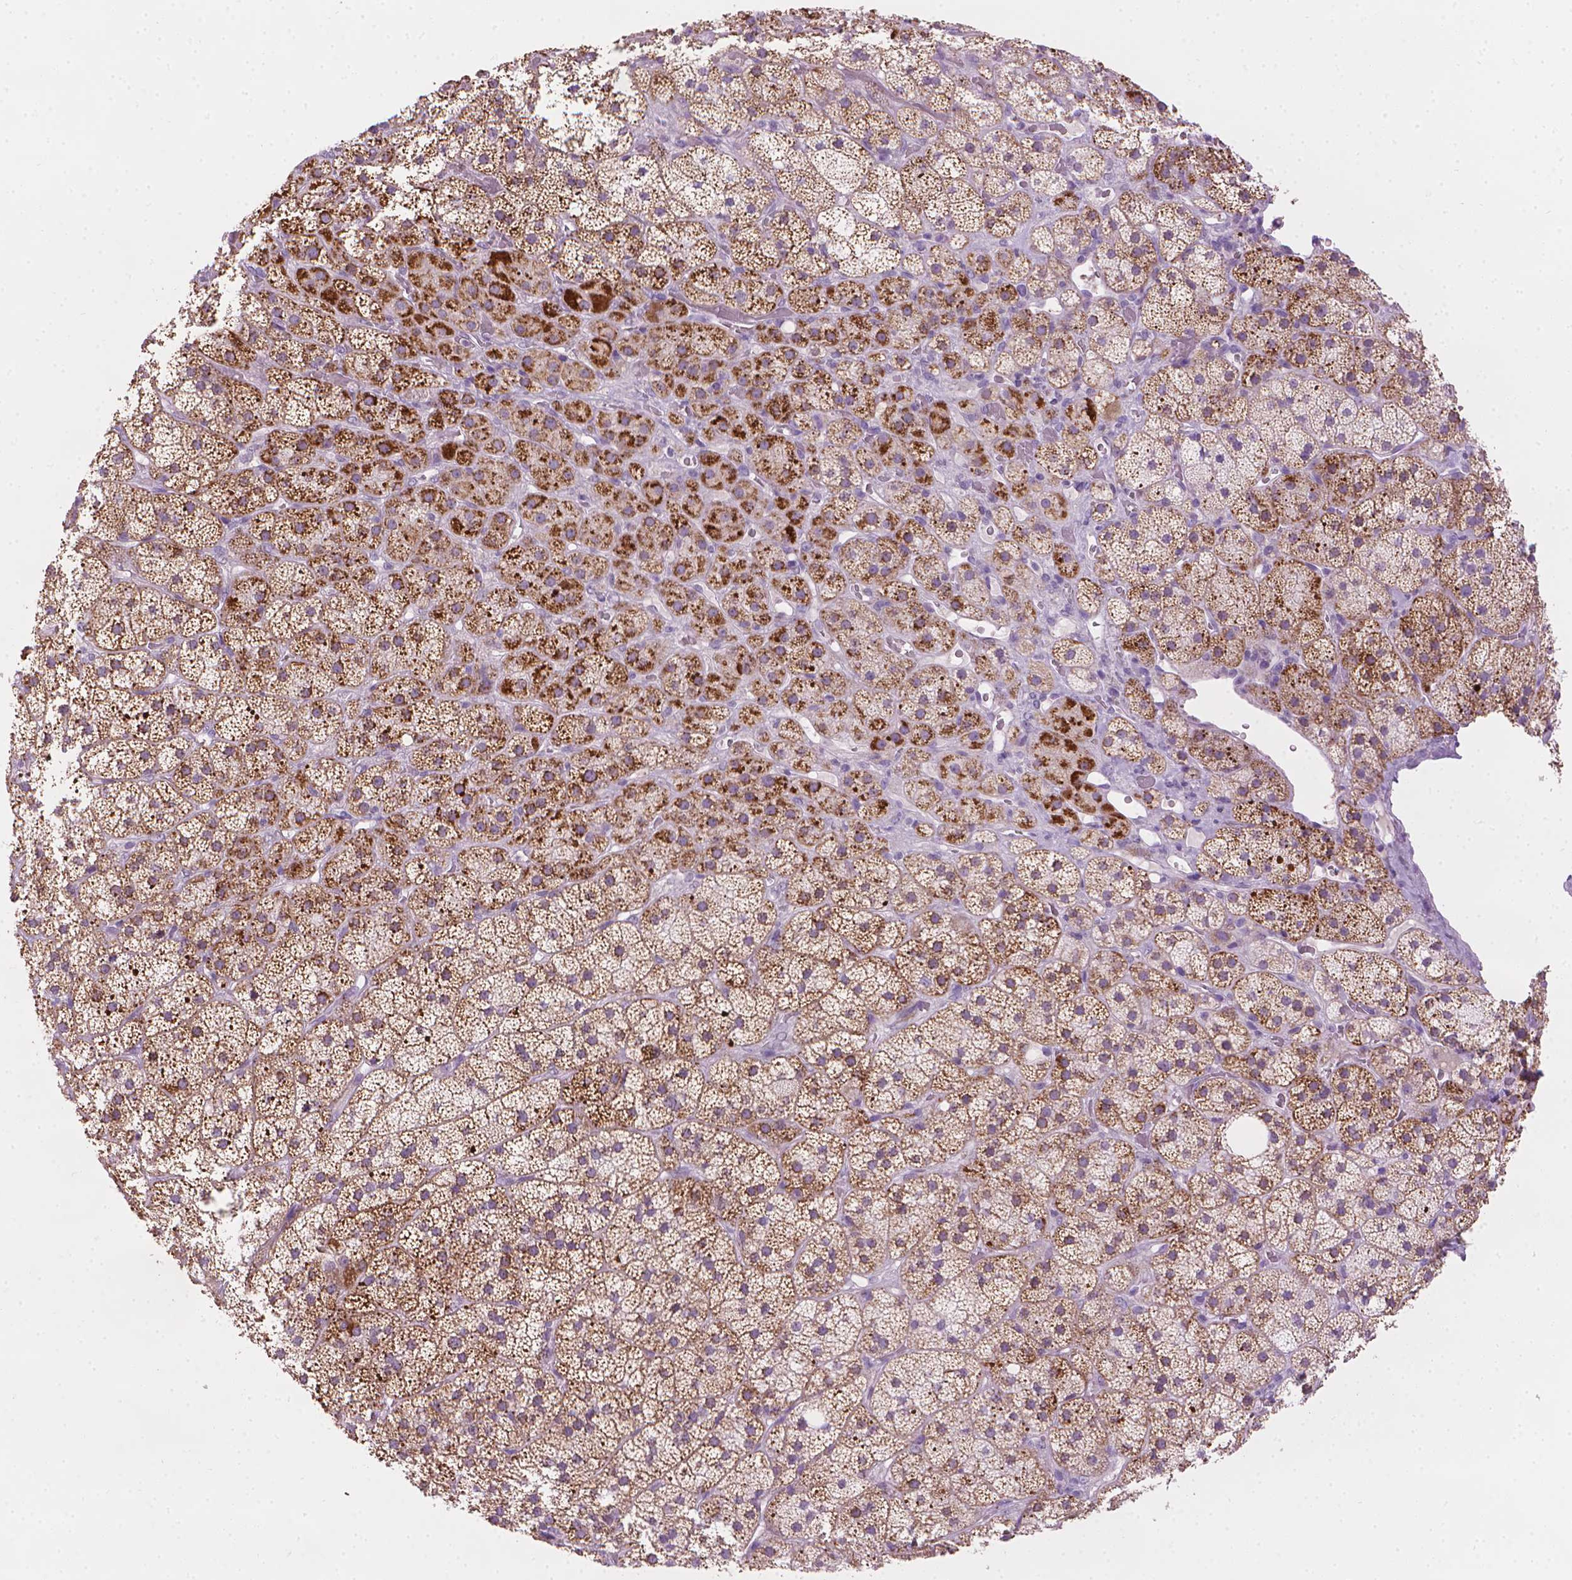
{"staining": {"intensity": "strong", "quantity": ">75%", "location": "cytoplasmic/membranous"}, "tissue": "adrenal gland", "cell_type": "Glandular cells", "image_type": "normal", "snomed": [{"axis": "morphology", "description": "Normal tissue, NOS"}, {"axis": "topography", "description": "Adrenal gland"}], "caption": "Protein staining by immunohistochemistry (IHC) demonstrates strong cytoplasmic/membranous expression in approximately >75% of glandular cells in normal adrenal gland. (DAB = brown stain, brightfield microscopy at high magnification).", "gene": "MLANA", "patient": {"sex": "male", "age": 57}}